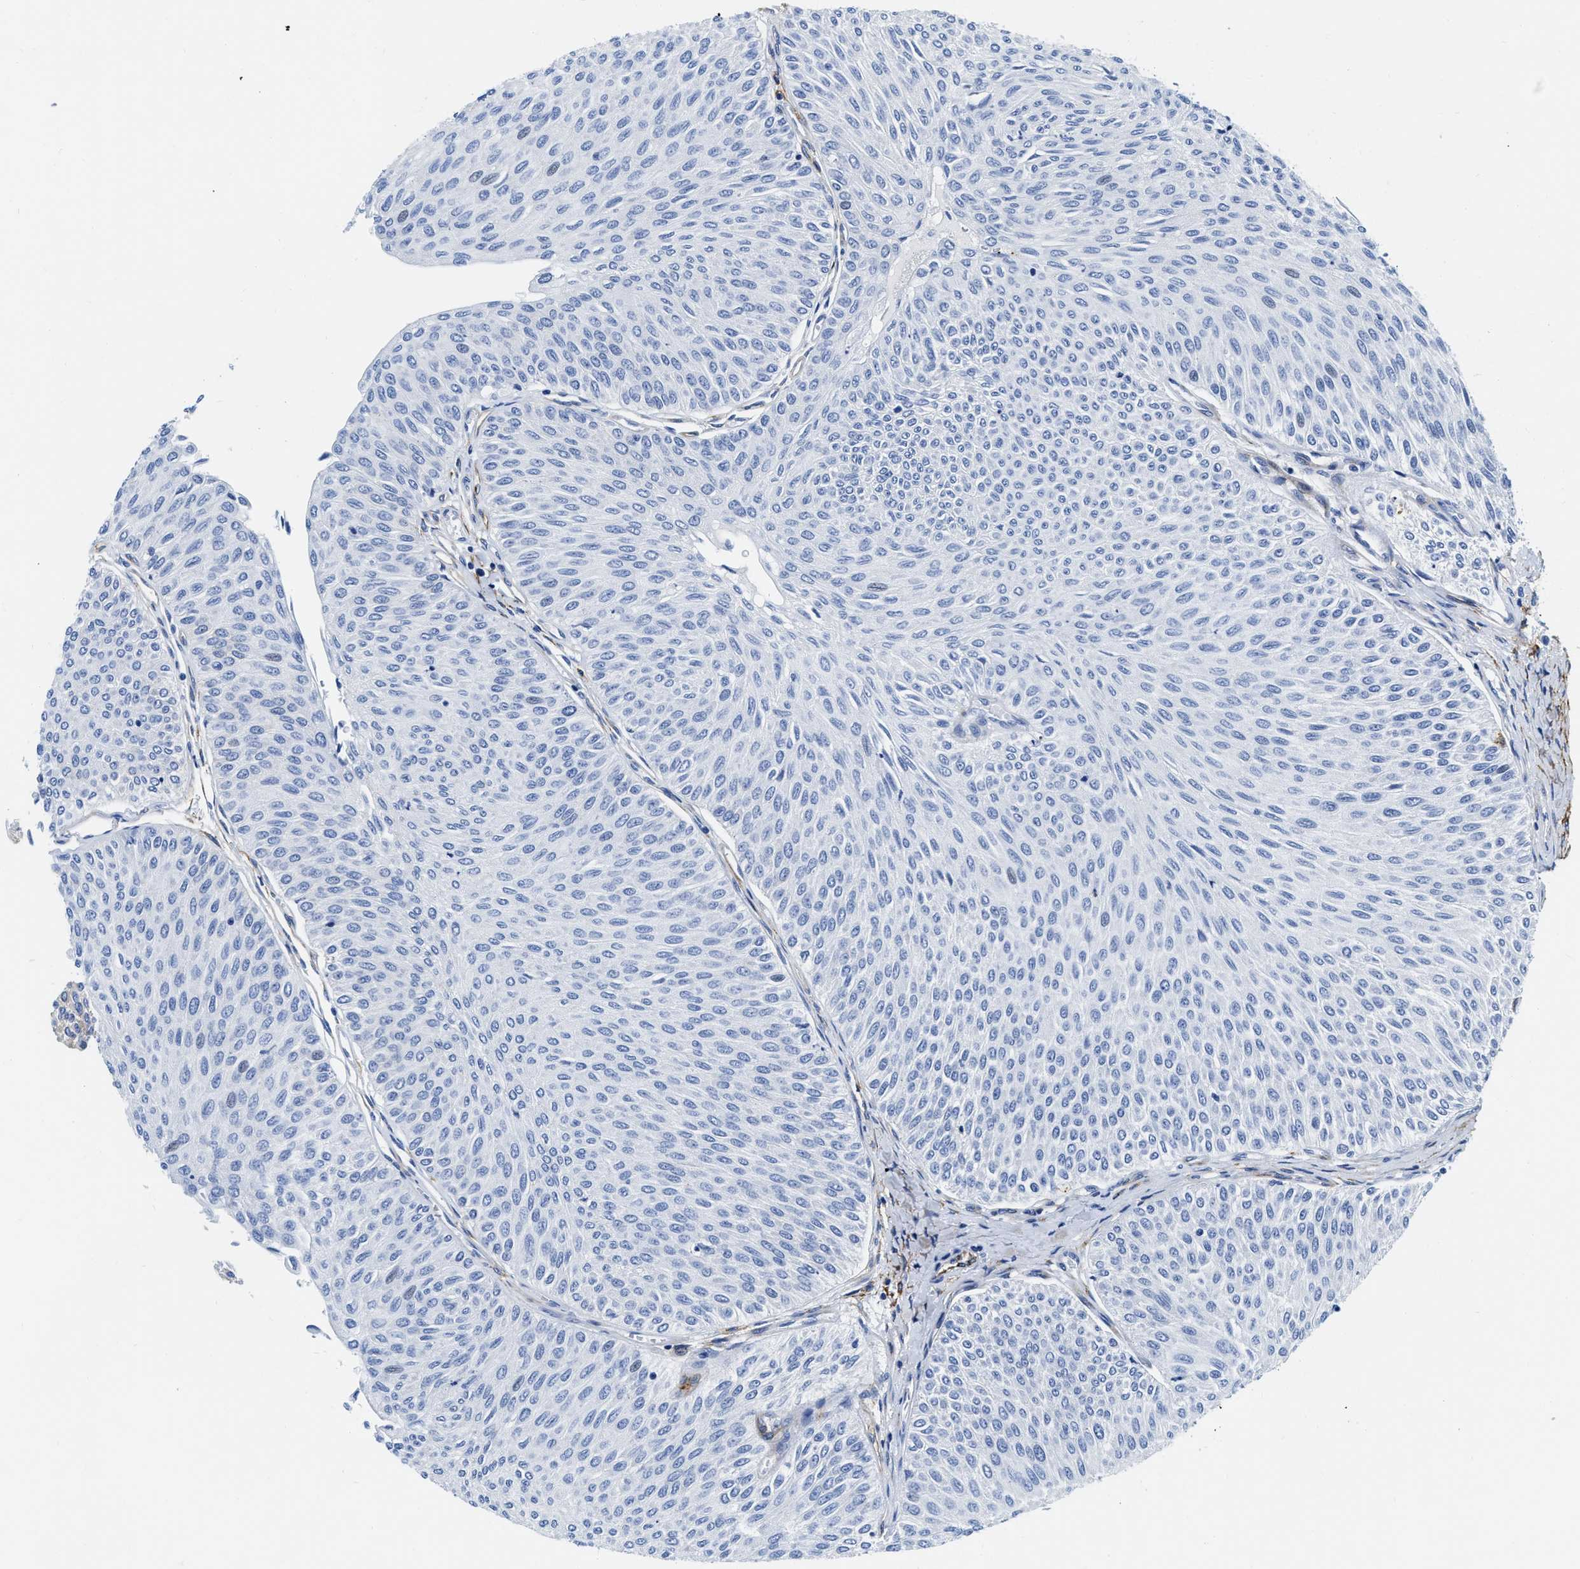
{"staining": {"intensity": "negative", "quantity": "none", "location": "none"}, "tissue": "urothelial cancer", "cell_type": "Tumor cells", "image_type": "cancer", "snomed": [{"axis": "morphology", "description": "Urothelial carcinoma, Low grade"}, {"axis": "topography", "description": "Urinary bladder"}], "caption": "Micrograph shows no protein positivity in tumor cells of urothelial cancer tissue.", "gene": "TVP23B", "patient": {"sex": "male", "age": 78}}